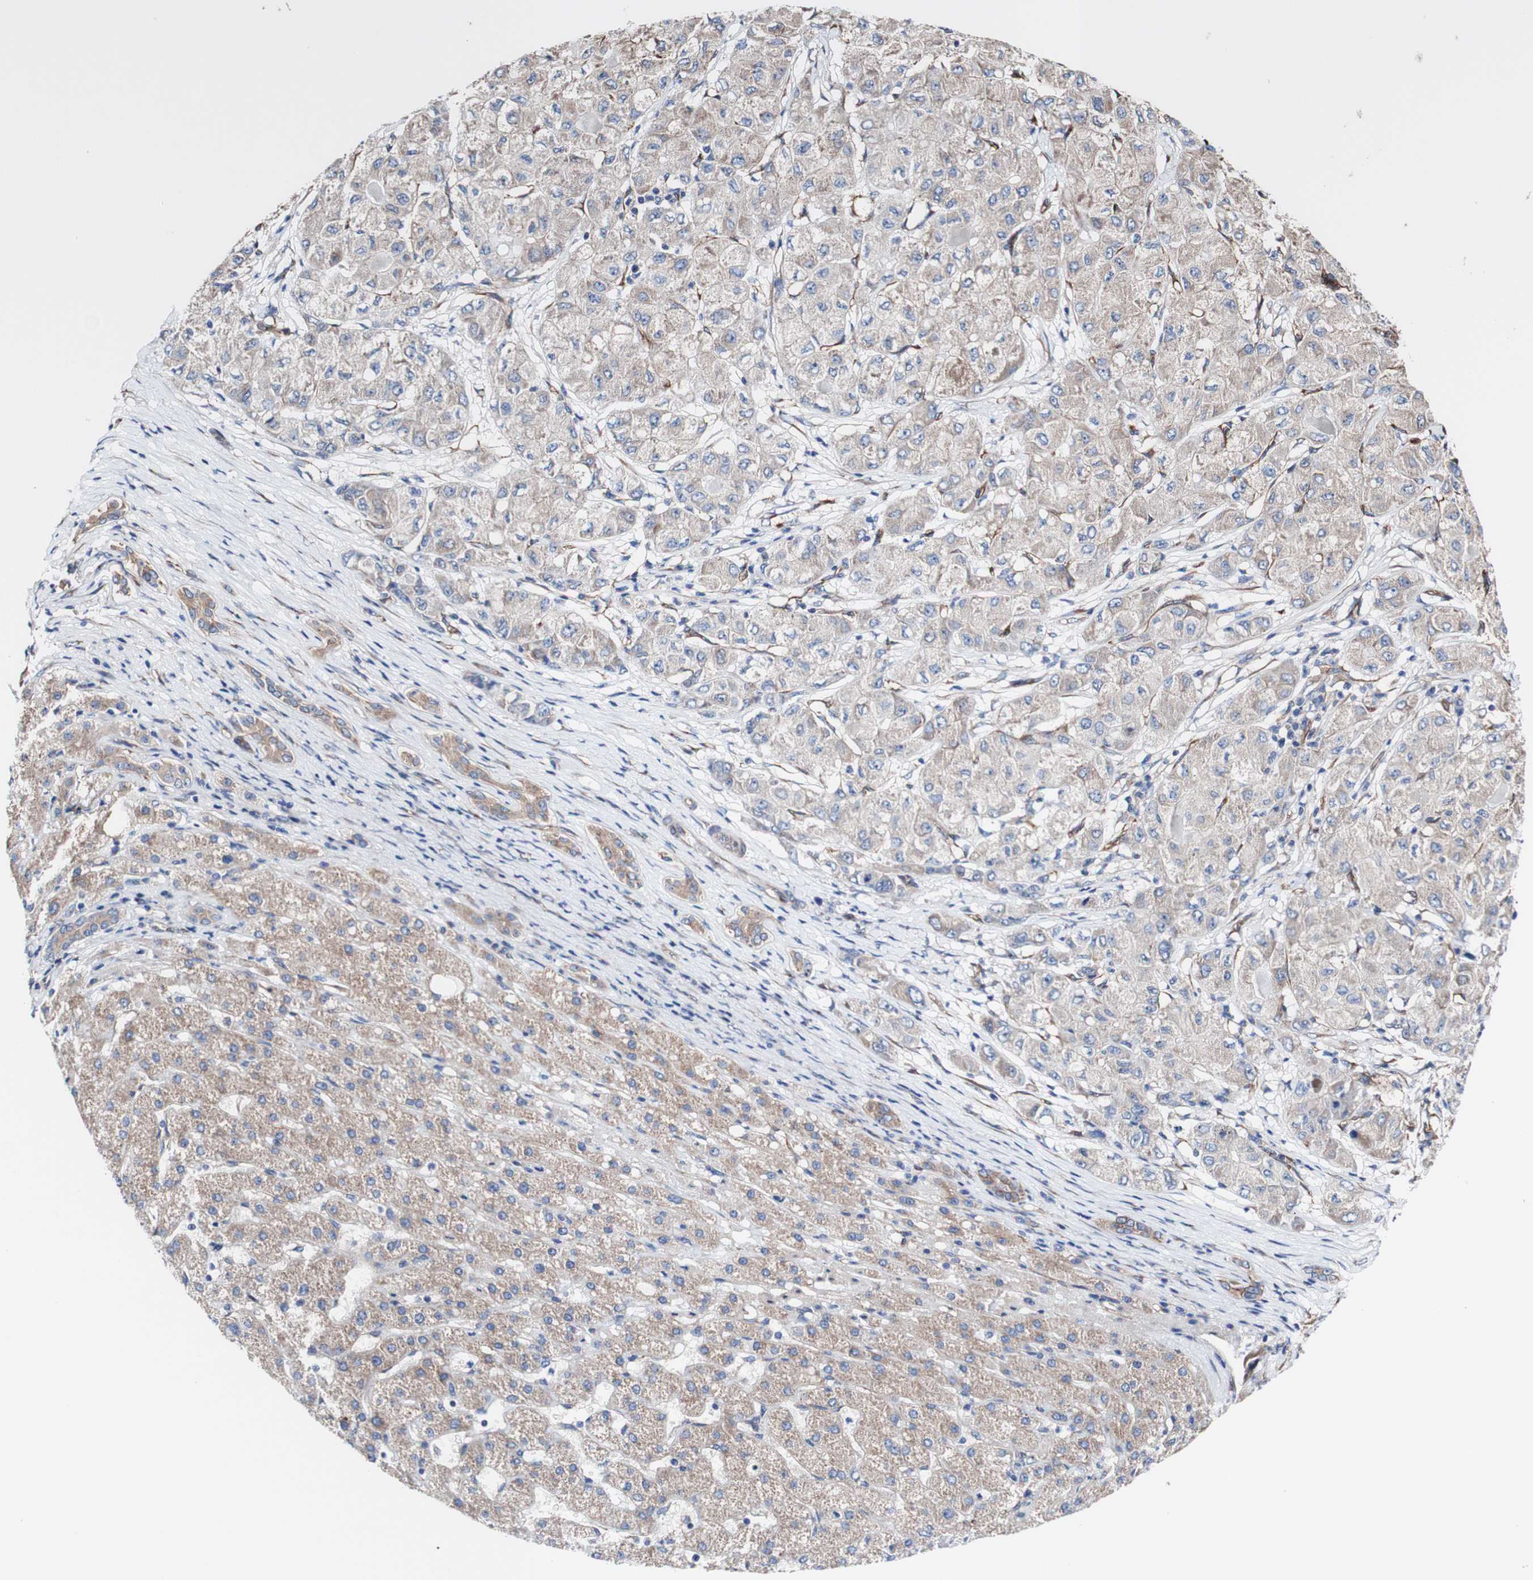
{"staining": {"intensity": "weak", "quantity": ">75%", "location": "cytoplasmic/membranous"}, "tissue": "liver cancer", "cell_type": "Tumor cells", "image_type": "cancer", "snomed": [{"axis": "morphology", "description": "Carcinoma, Hepatocellular, NOS"}, {"axis": "topography", "description": "Liver"}], "caption": "Tumor cells show low levels of weak cytoplasmic/membranous expression in about >75% of cells in human liver cancer. (Stains: DAB (3,3'-diaminobenzidine) in brown, nuclei in blue, Microscopy: brightfield microscopy at high magnification).", "gene": "LRIG3", "patient": {"sex": "male", "age": 80}}